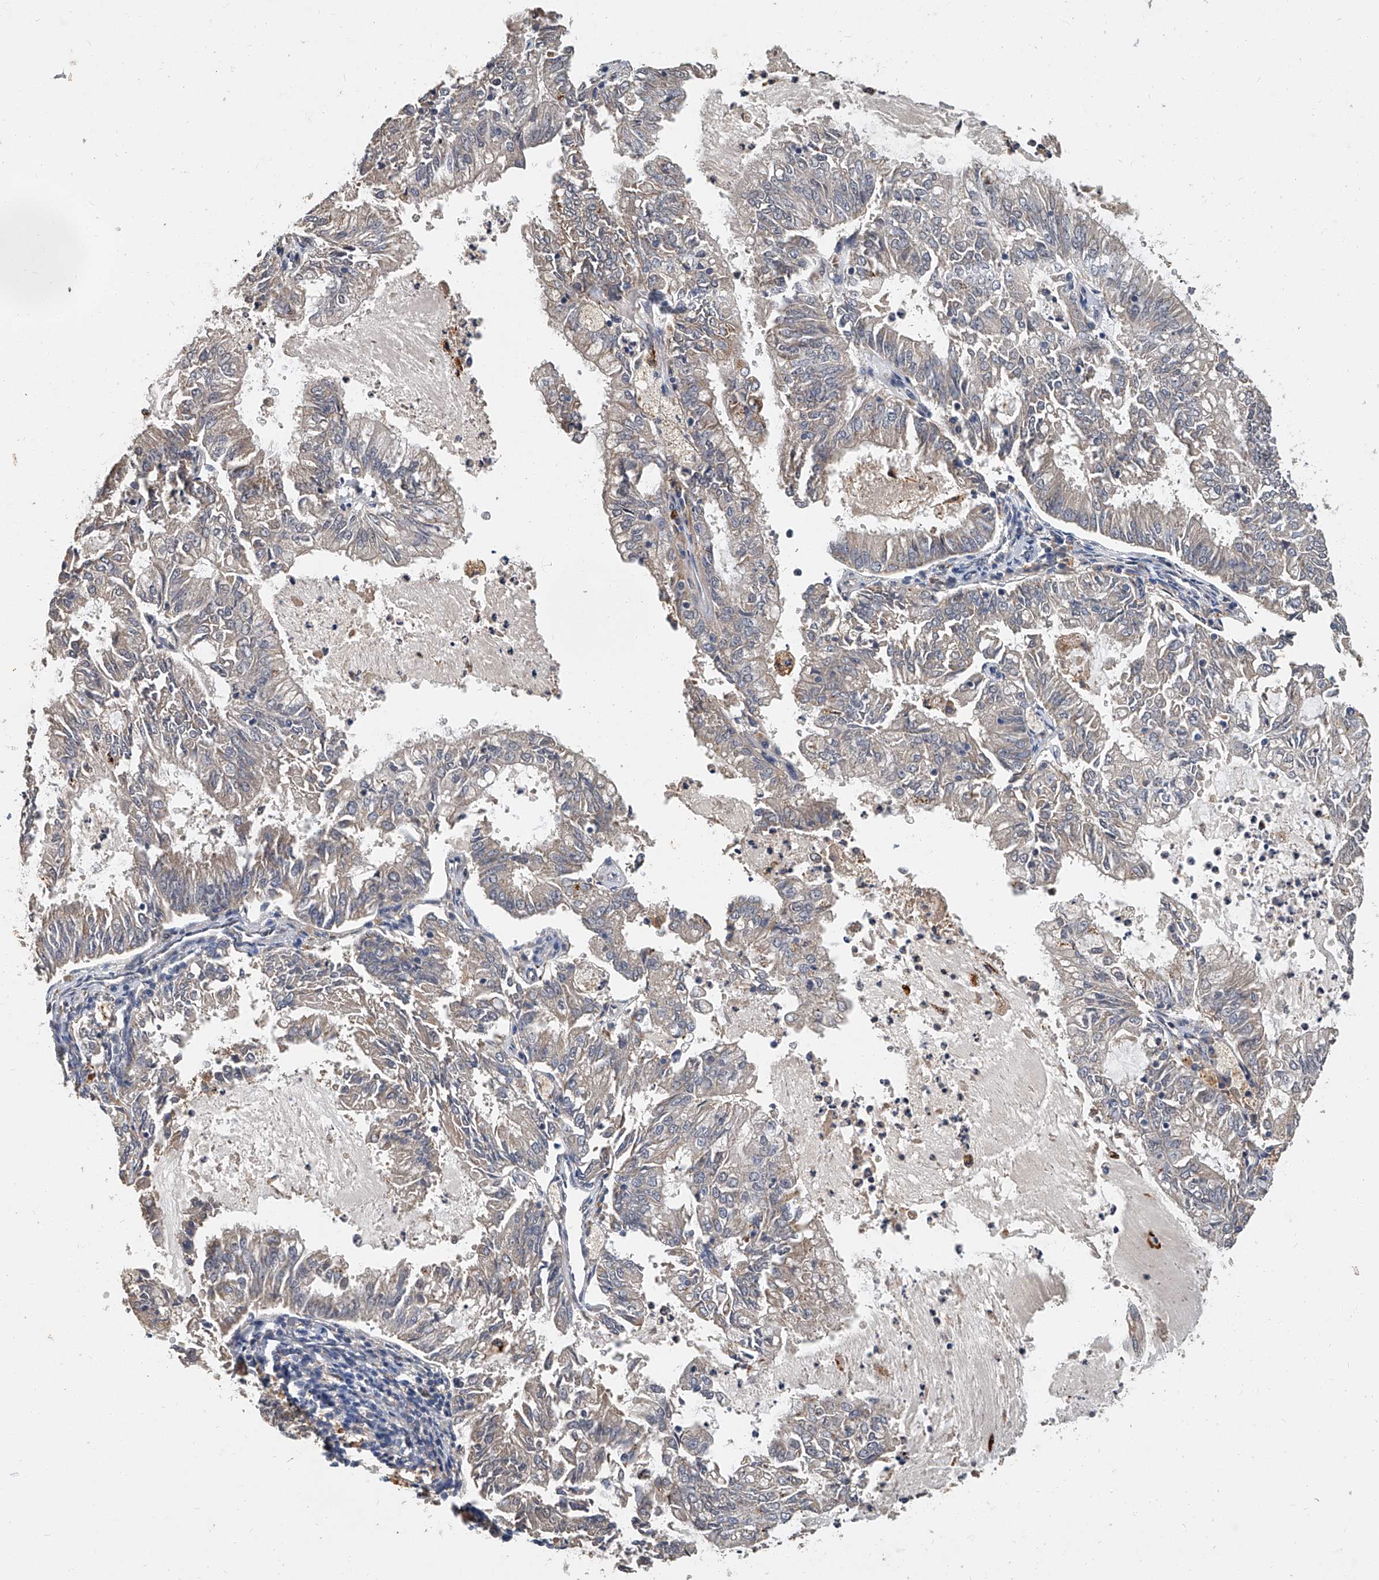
{"staining": {"intensity": "weak", "quantity": "25%-75%", "location": "cytoplasmic/membranous"}, "tissue": "endometrial cancer", "cell_type": "Tumor cells", "image_type": "cancer", "snomed": [{"axis": "morphology", "description": "Adenocarcinoma, NOS"}, {"axis": "topography", "description": "Endometrium"}], "caption": "The immunohistochemical stain labels weak cytoplasmic/membranous expression in tumor cells of endometrial cancer (adenocarcinoma) tissue. (DAB = brown stain, brightfield microscopy at high magnification).", "gene": "JAG2", "patient": {"sex": "female", "age": 57}}